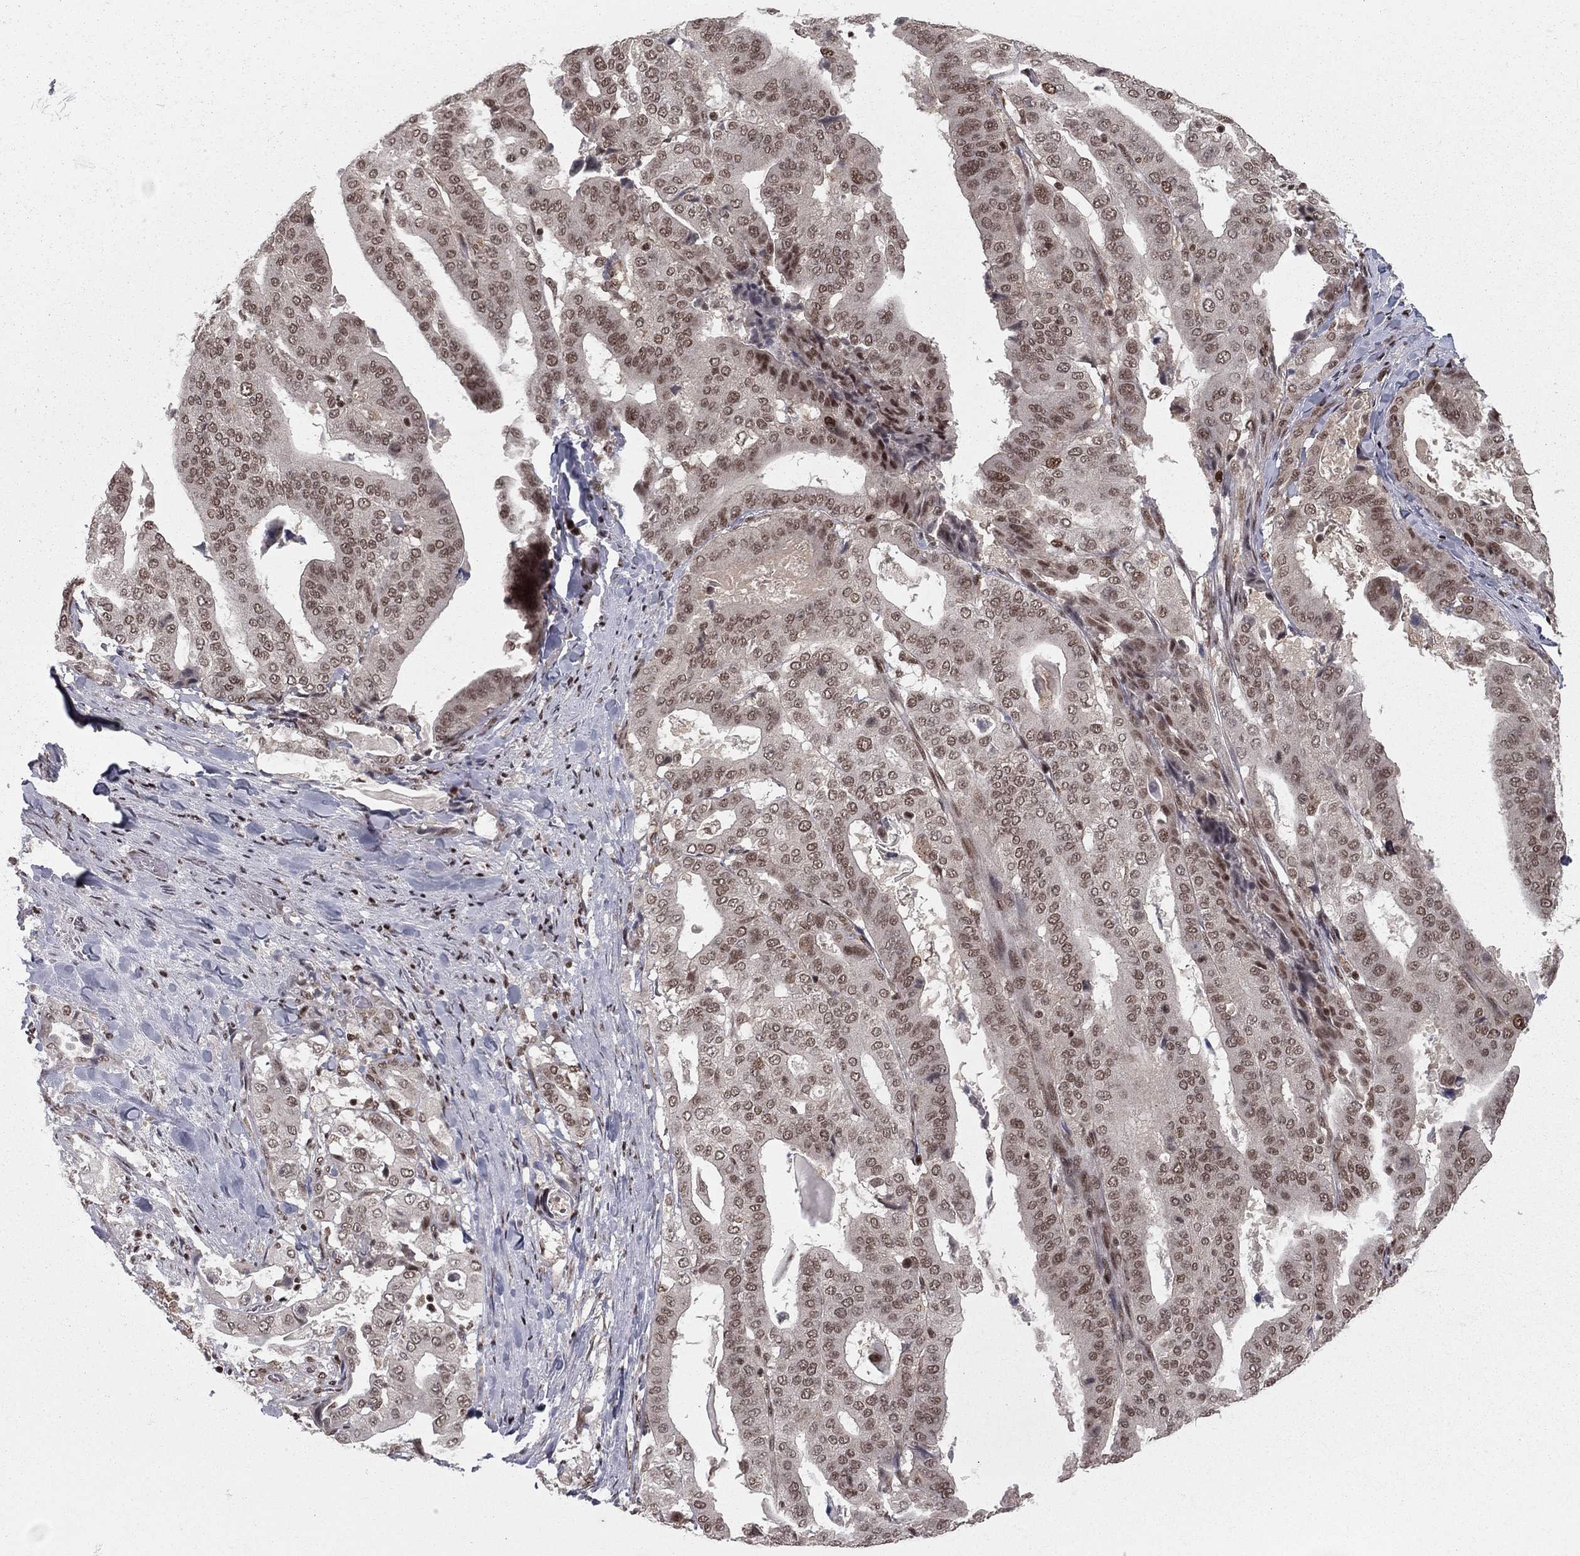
{"staining": {"intensity": "strong", "quantity": "<25%", "location": "nuclear"}, "tissue": "stomach cancer", "cell_type": "Tumor cells", "image_type": "cancer", "snomed": [{"axis": "morphology", "description": "Adenocarcinoma, NOS"}, {"axis": "topography", "description": "Stomach"}], "caption": "There is medium levels of strong nuclear positivity in tumor cells of stomach adenocarcinoma, as demonstrated by immunohistochemical staining (brown color).", "gene": "NFYB", "patient": {"sex": "male", "age": 48}}